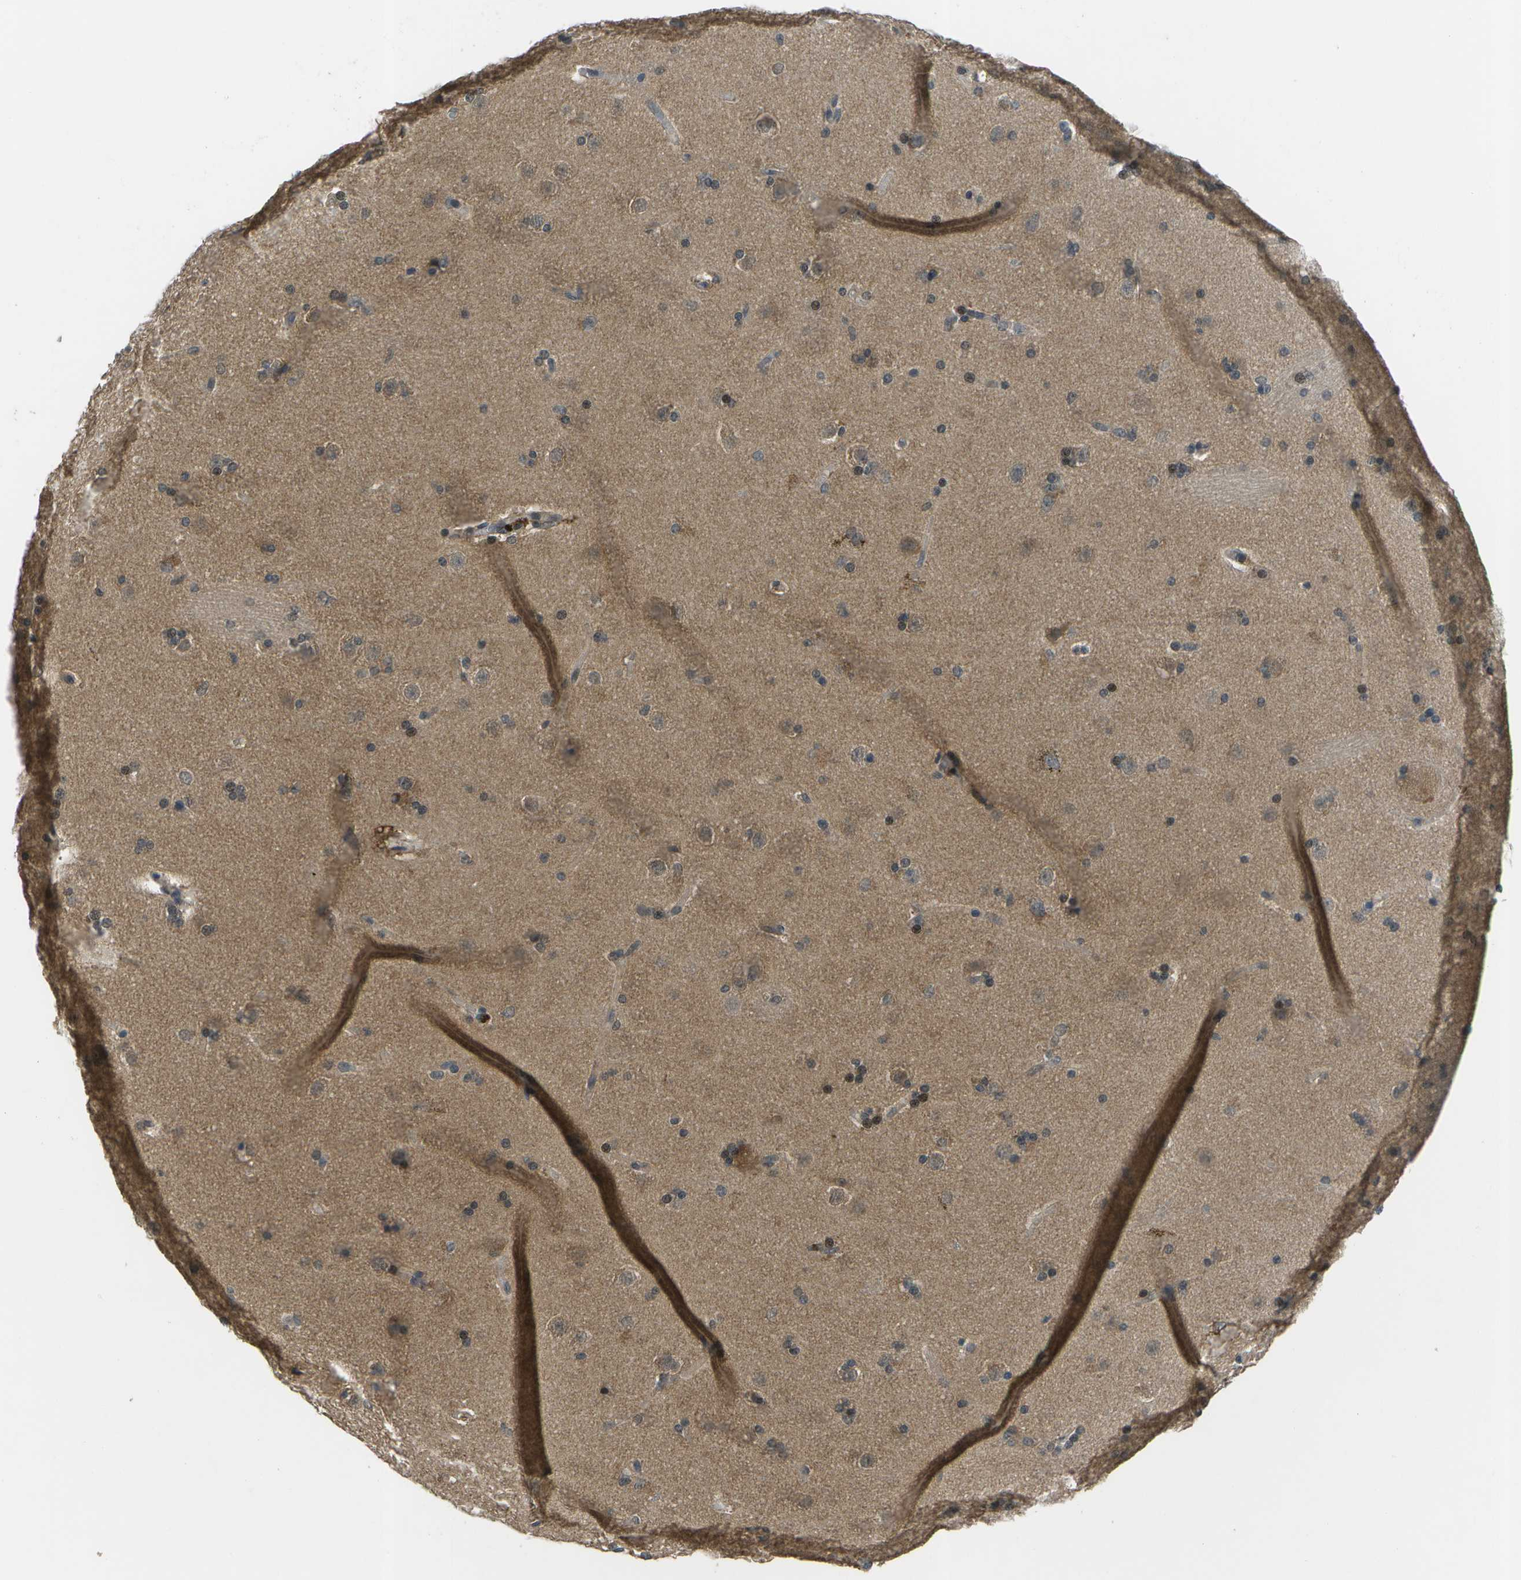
{"staining": {"intensity": "moderate", "quantity": "<25%", "location": "cytoplasmic/membranous"}, "tissue": "caudate", "cell_type": "Glial cells", "image_type": "normal", "snomed": [{"axis": "morphology", "description": "Normal tissue, NOS"}, {"axis": "topography", "description": "Lateral ventricle wall"}], "caption": "Protein staining of benign caudate exhibits moderate cytoplasmic/membranous expression in approximately <25% of glial cells. Nuclei are stained in blue.", "gene": "ENPP5", "patient": {"sex": "female", "age": 19}}